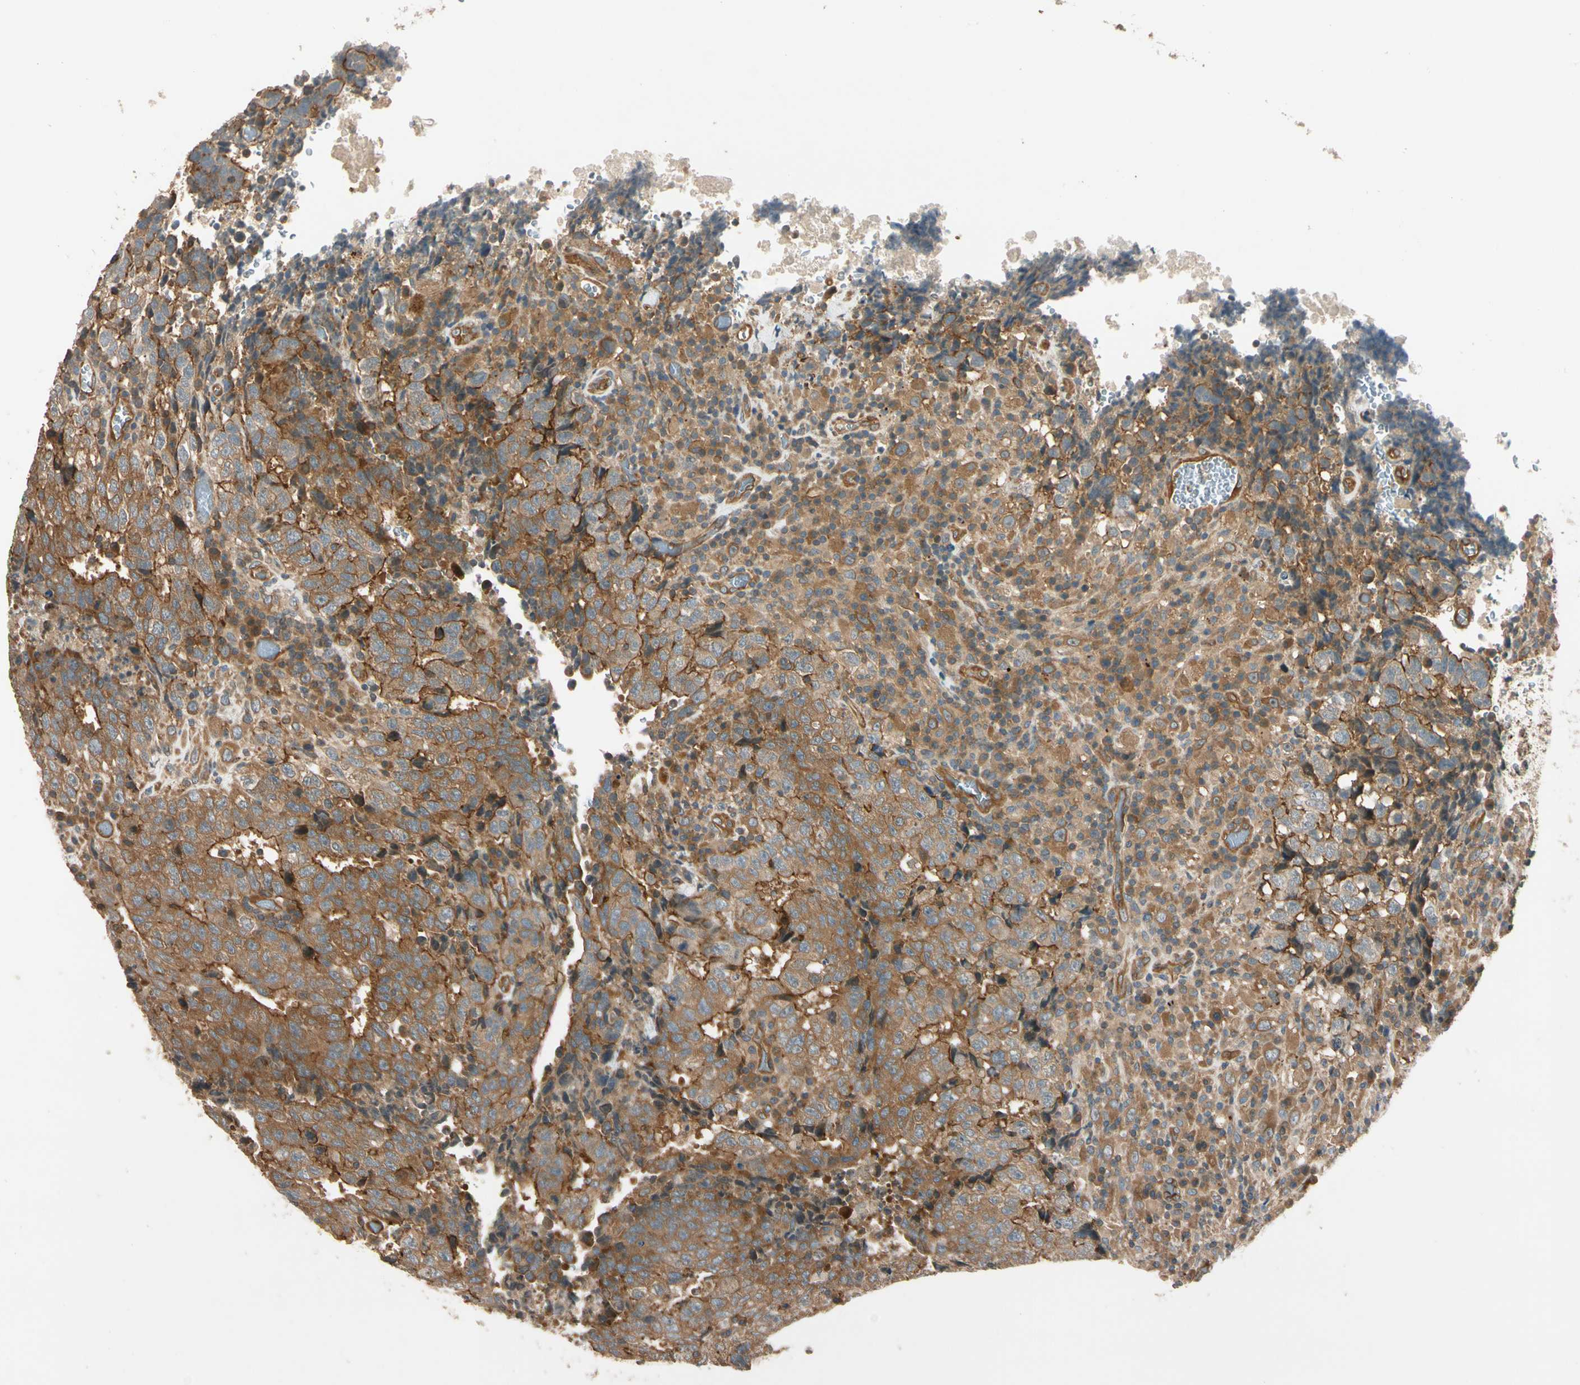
{"staining": {"intensity": "moderate", "quantity": ">75%", "location": "cytoplasmic/membranous"}, "tissue": "testis cancer", "cell_type": "Tumor cells", "image_type": "cancer", "snomed": [{"axis": "morphology", "description": "Necrosis, NOS"}, {"axis": "morphology", "description": "Carcinoma, Embryonal, NOS"}, {"axis": "topography", "description": "Testis"}], "caption": "Human testis embryonal carcinoma stained for a protein (brown) exhibits moderate cytoplasmic/membranous positive staining in about >75% of tumor cells.", "gene": "ROCK2", "patient": {"sex": "male", "age": 19}}